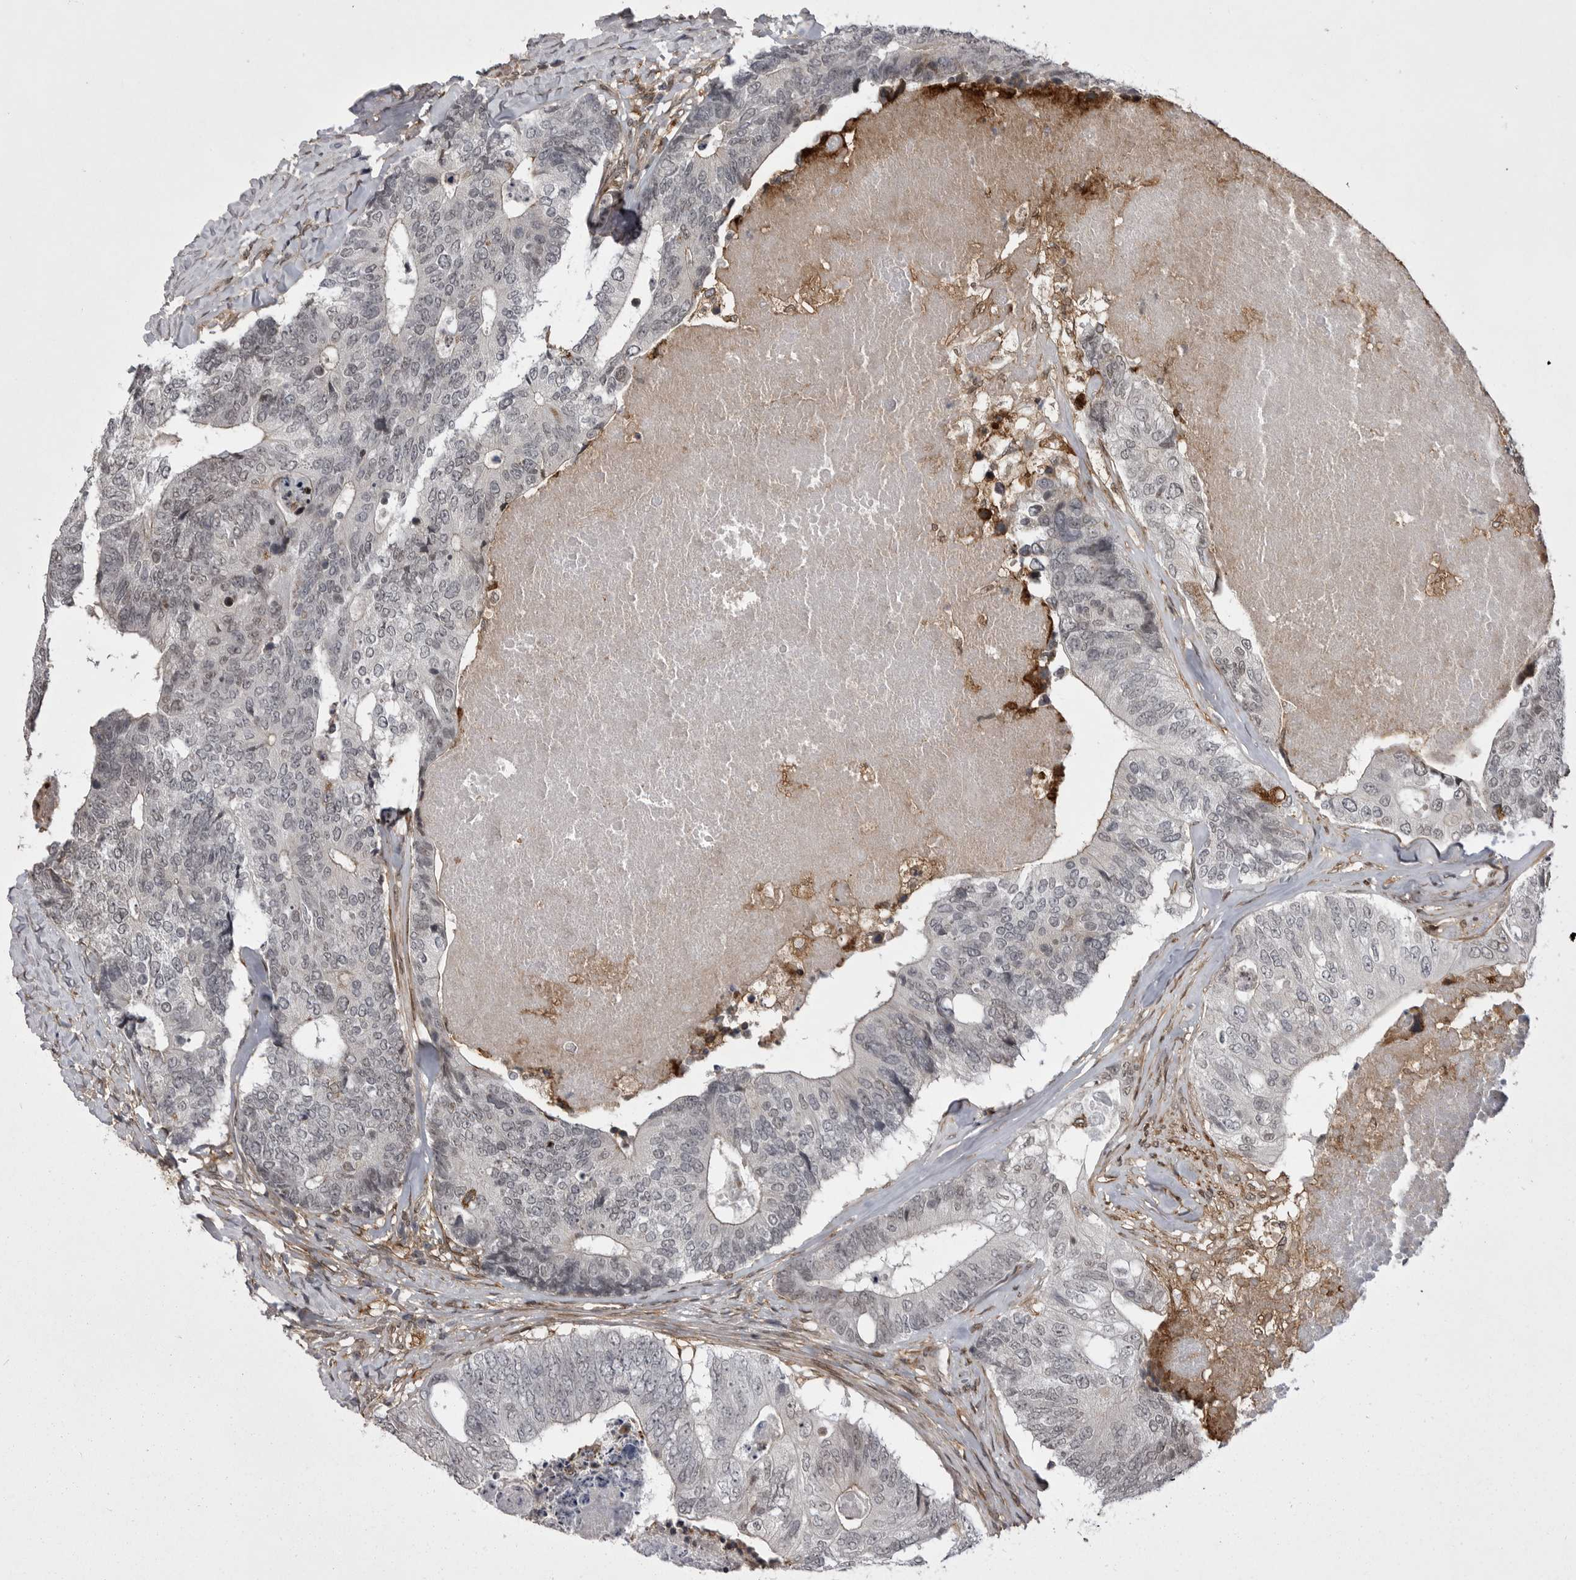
{"staining": {"intensity": "negative", "quantity": "none", "location": "none"}, "tissue": "colorectal cancer", "cell_type": "Tumor cells", "image_type": "cancer", "snomed": [{"axis": "morphology", "description": "Adenocarcinoma, NOS"}, {"axis": "topography", "description": "Colon"}], "caption": "Colorectal adenocarcinoma was stained to show a protein in brown. There is no significant positivity in tumor cells.", "gene": "ABL1", "patient": {"sex": "female", "age": 67}}